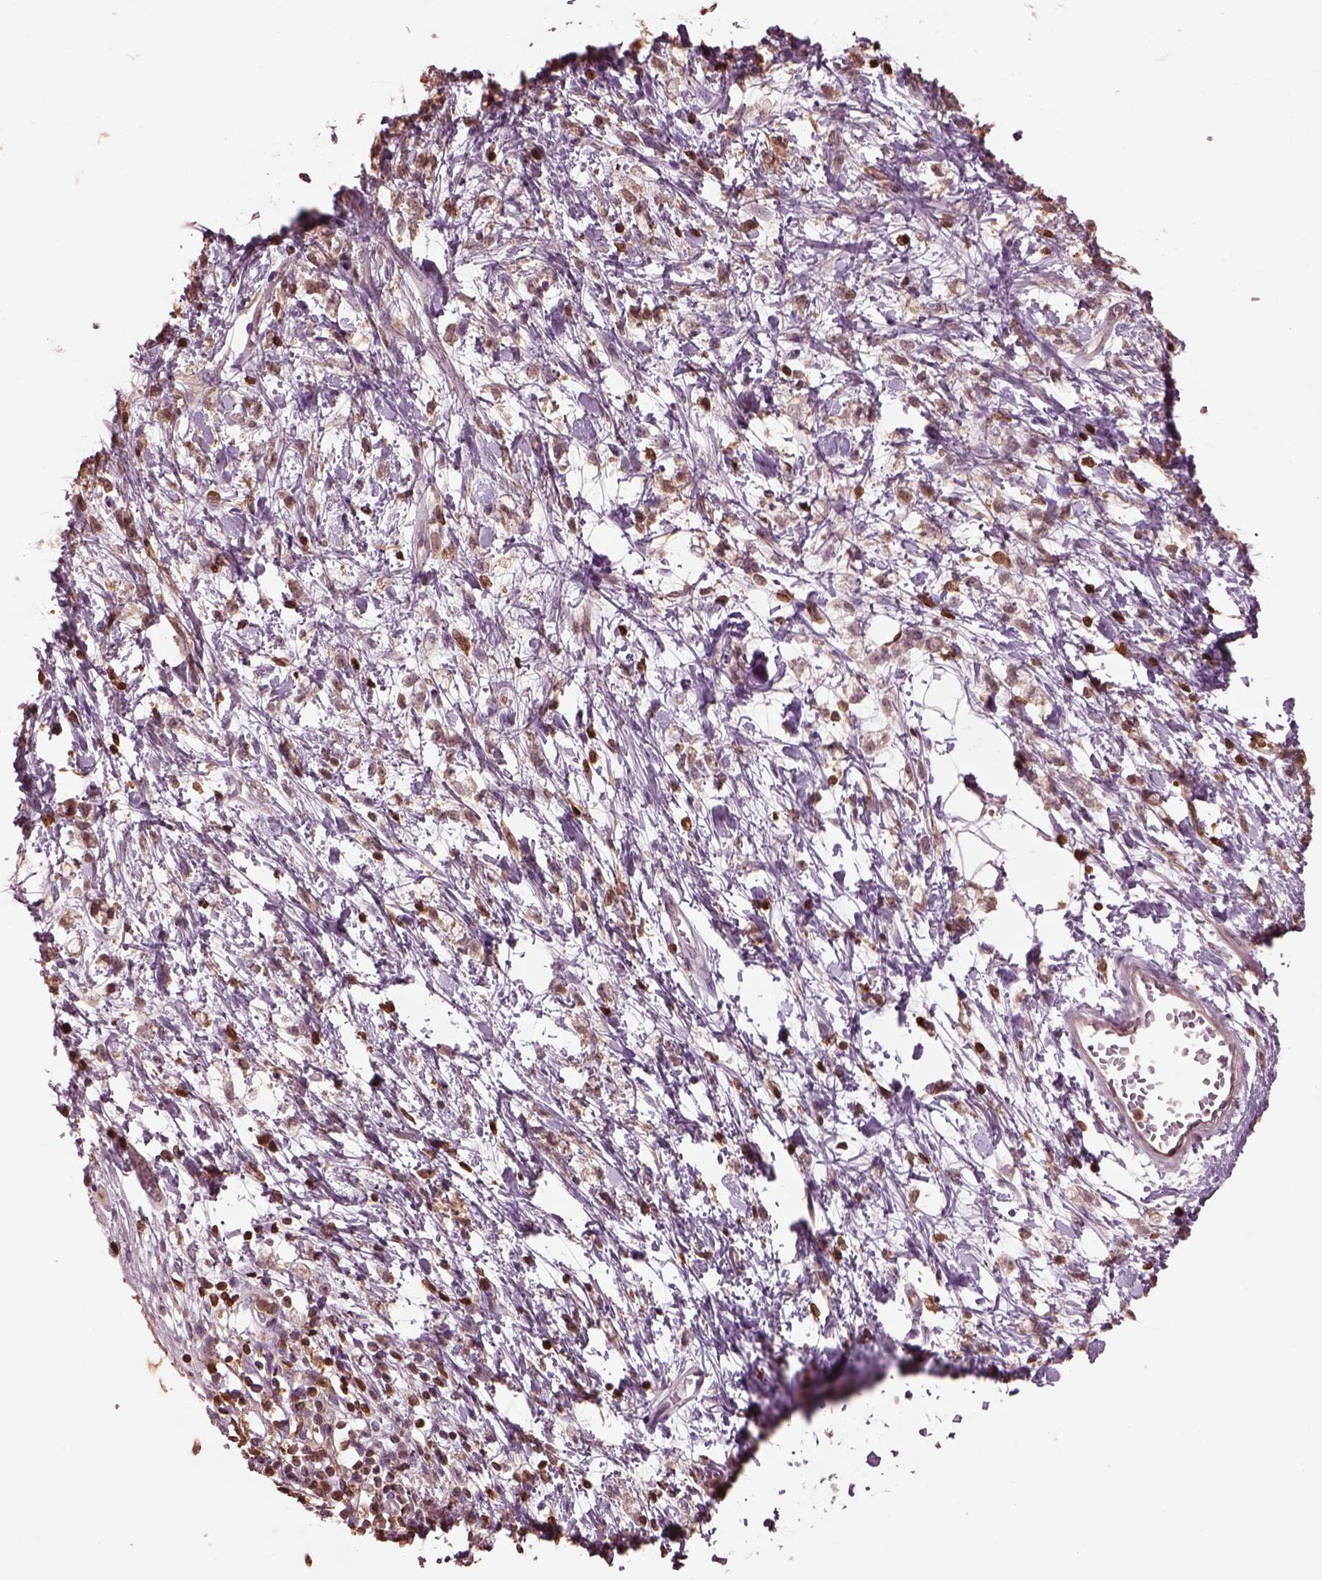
{"staining": {"intensity": "negative", "quantity": "none", "location": "none"}, "tissue": "stomach cancer", "cell_type": "Tumor cells", "image_type": "cancer", "snomed": [{"axis": "morphology", "description": "Adenocarcinoma, NOS"}, {"axis": "topography", "description": "Stomach"}], "caption": "An IHC photomicrograph of adenocarcinoma (stomach) is shown. There is no staining in tumor cells of adenocarcinoma (stomach).", "gene": "IL31RA", "patient": {"sex": "female", "age": 60}}